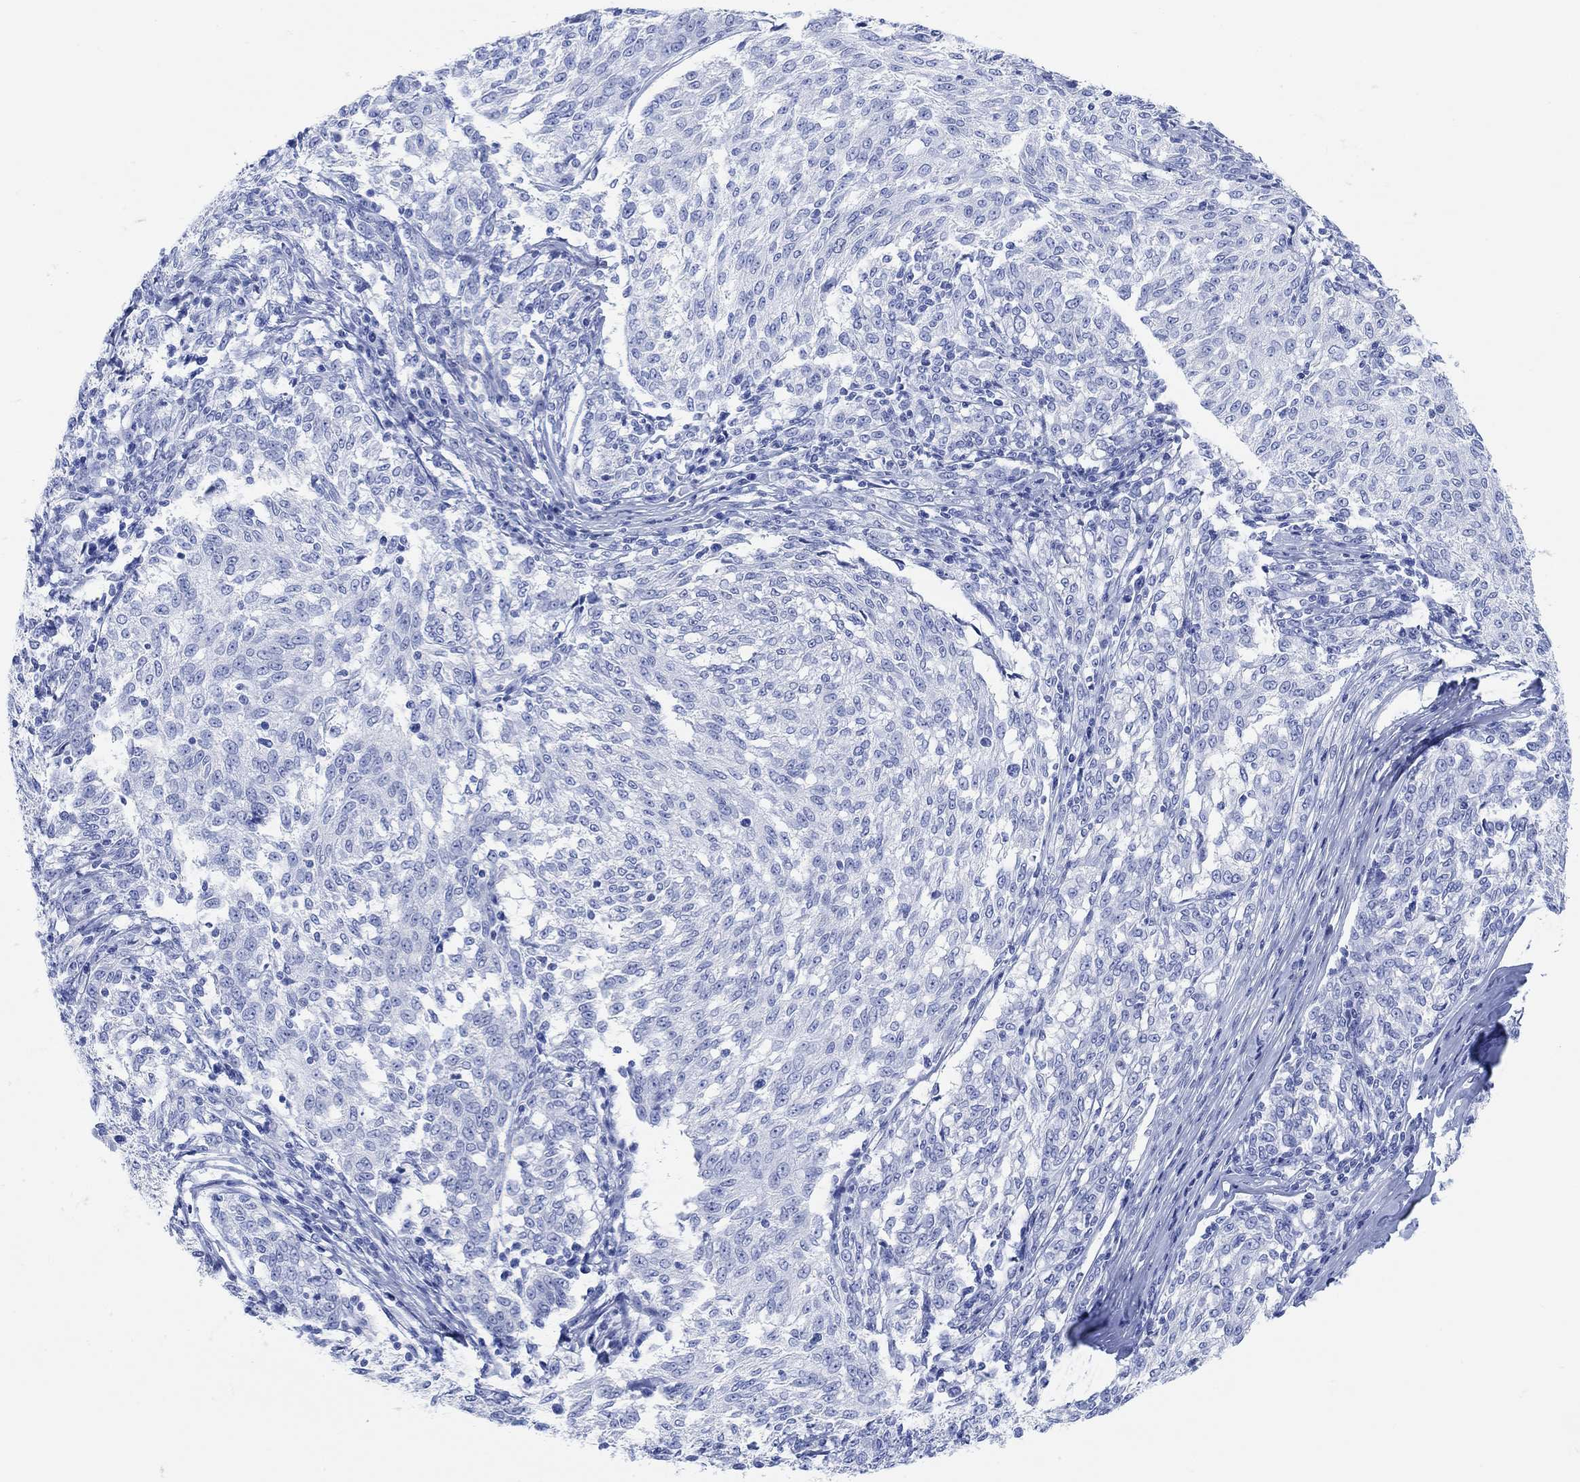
{"staining": {"intensity": "negative", "quantity": "none", "location": "none"}, "tissue": "melanoma", "cell_type": "Tumor cells", "image_type": "cancer", "snomed": [{"axis": "morphology", "description": "Malignant melanoma, NOS"}, {"axis": "topography", "description": "Skin"}], "caption": "DAB (3,3'-diaminobenzidine) immunohistochemical staining of human malignant melanoma displays no significant expression in tumor cells.", "gene": "ANKRD33", "patient": {"sex": "female", "age": 72}}